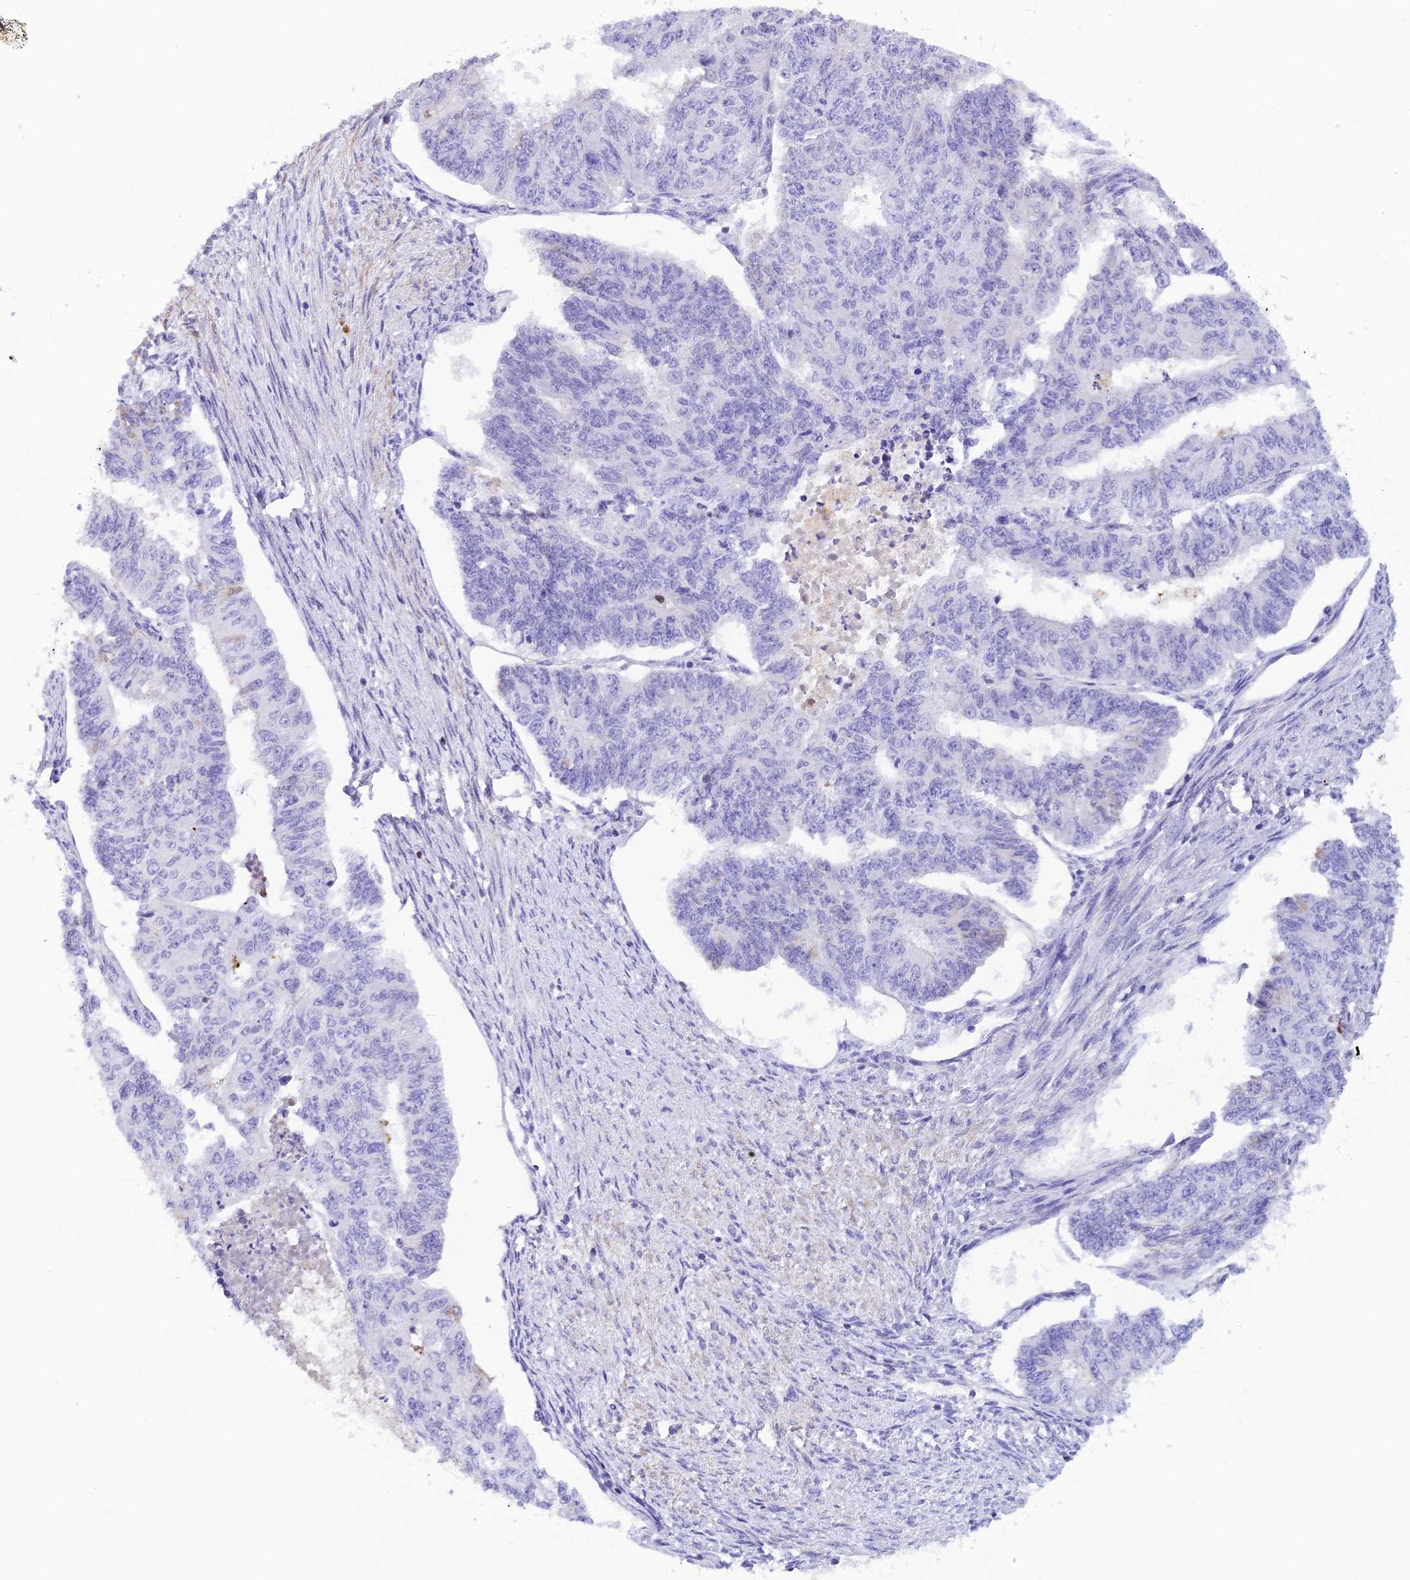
{"staining": {"intensity": "negative", "quantity": "none", "location": "none"}, "tissue": "endometrial cancer", "cell_type": "Tumor cells", "image_type": "cancer", "snomed": [{"axis": "morphology", "description": "Adenocarcinoma, NOS"}, {"axis": "topography", "description": "Endometrium"}], "caption": "The photomicrograph exhibits no significant staining in tumor cells of adenocarcinoma (endometrial). Nuclei are stained in blue.", "gene": "C12orf29", "patient": {"sex": "female", "age": 32}}